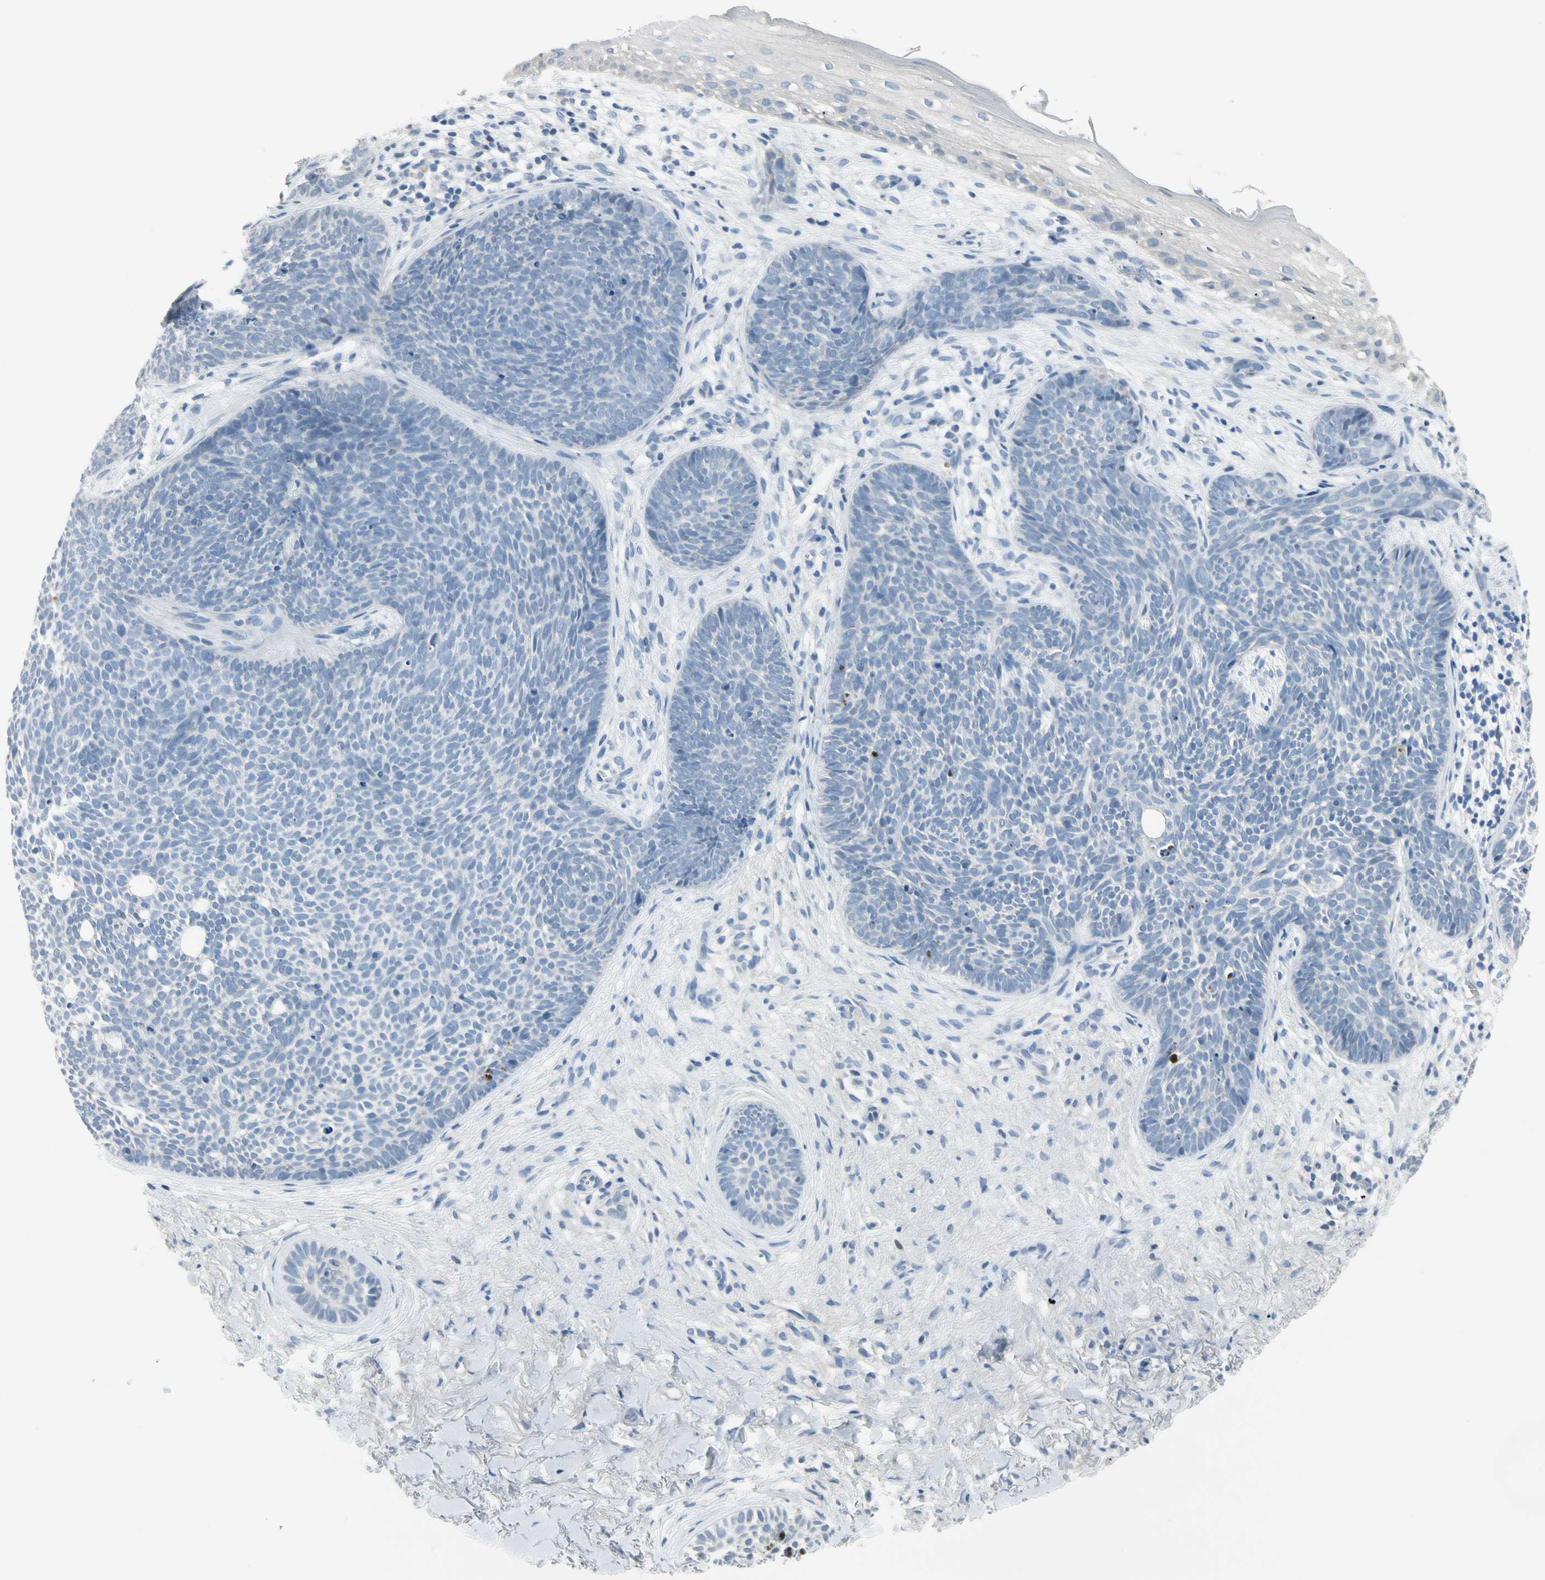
{"staining": {"intensity": "negative", "quantity": "none", "location": "none"}, "tissue": "skin cancer", "cell_type": "Tumor cells", "image_type": "cancer", "snomed": [{"axis": "morphology", "description": "Basal cell carcinoma"}, {"axis": "topography", "description": "Skin"}], "caption": "Tumor cells show no significant staining in skin cancer (basal cell carcinoma).", "gene": "PIGR", "patient": {"sex": "female", "age": 70}}